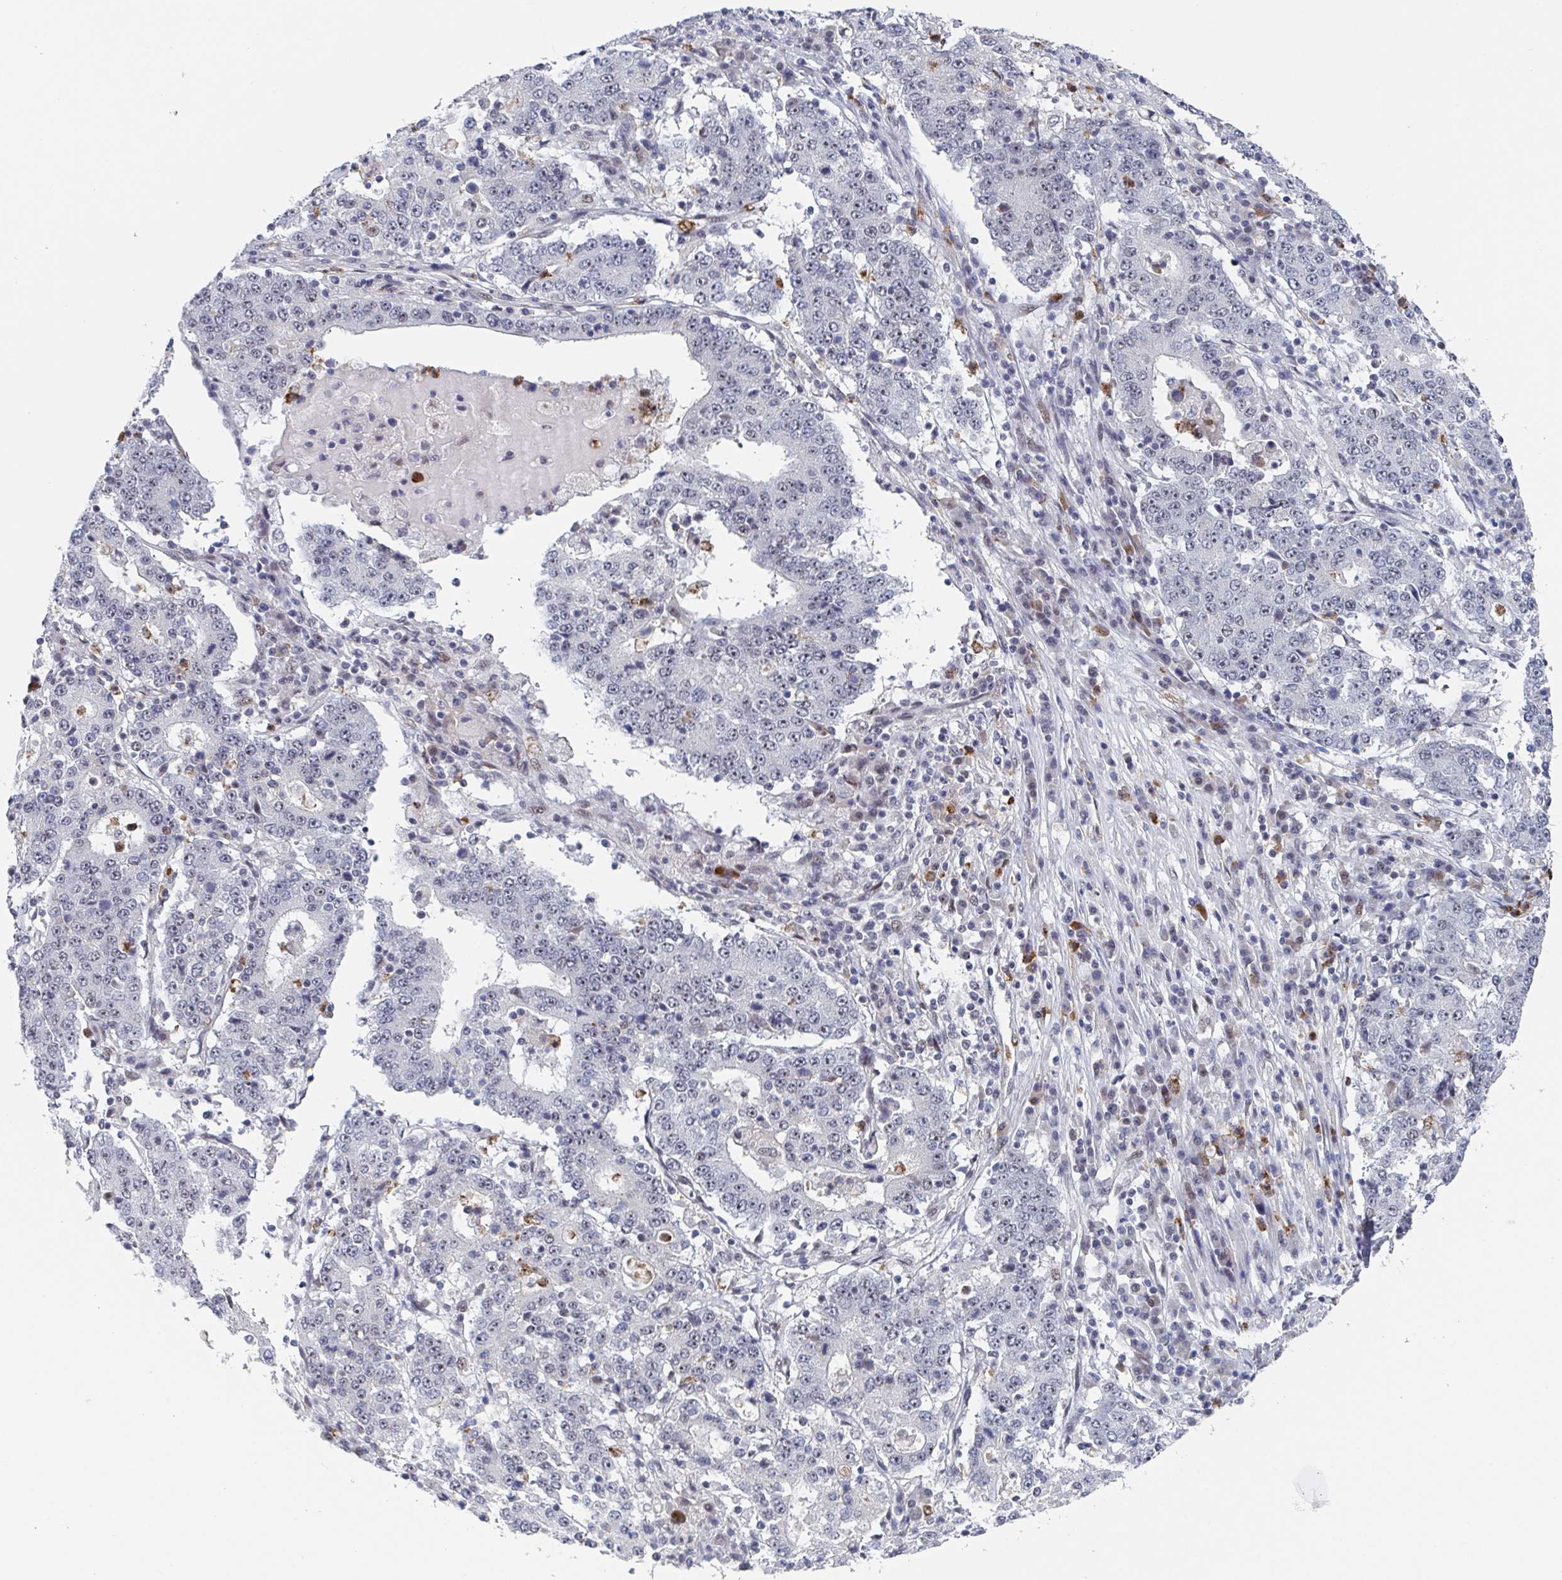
{"staining": {"intensity": "negative", "quantity": "none", "location": "none"}, "tissue": "stomach cancer", "cell_type": "Tumor cells", "image_type": "cancer", "snomed": [{"axis": "morphology", "description": "Adenocarcinoma, NOS"}, {"axis": "topography", "description": "Stomach"}], "caption": "Immunohistochemistry micrograph of neoplastic tissue: human adenocarcinoma (stomach) stained with DAB (3,3'-diaminobenzidine) displays no significant protein expression in tumor cells.", "gene": "RNF212", "patient": {"sex": "male", "age": 59}}